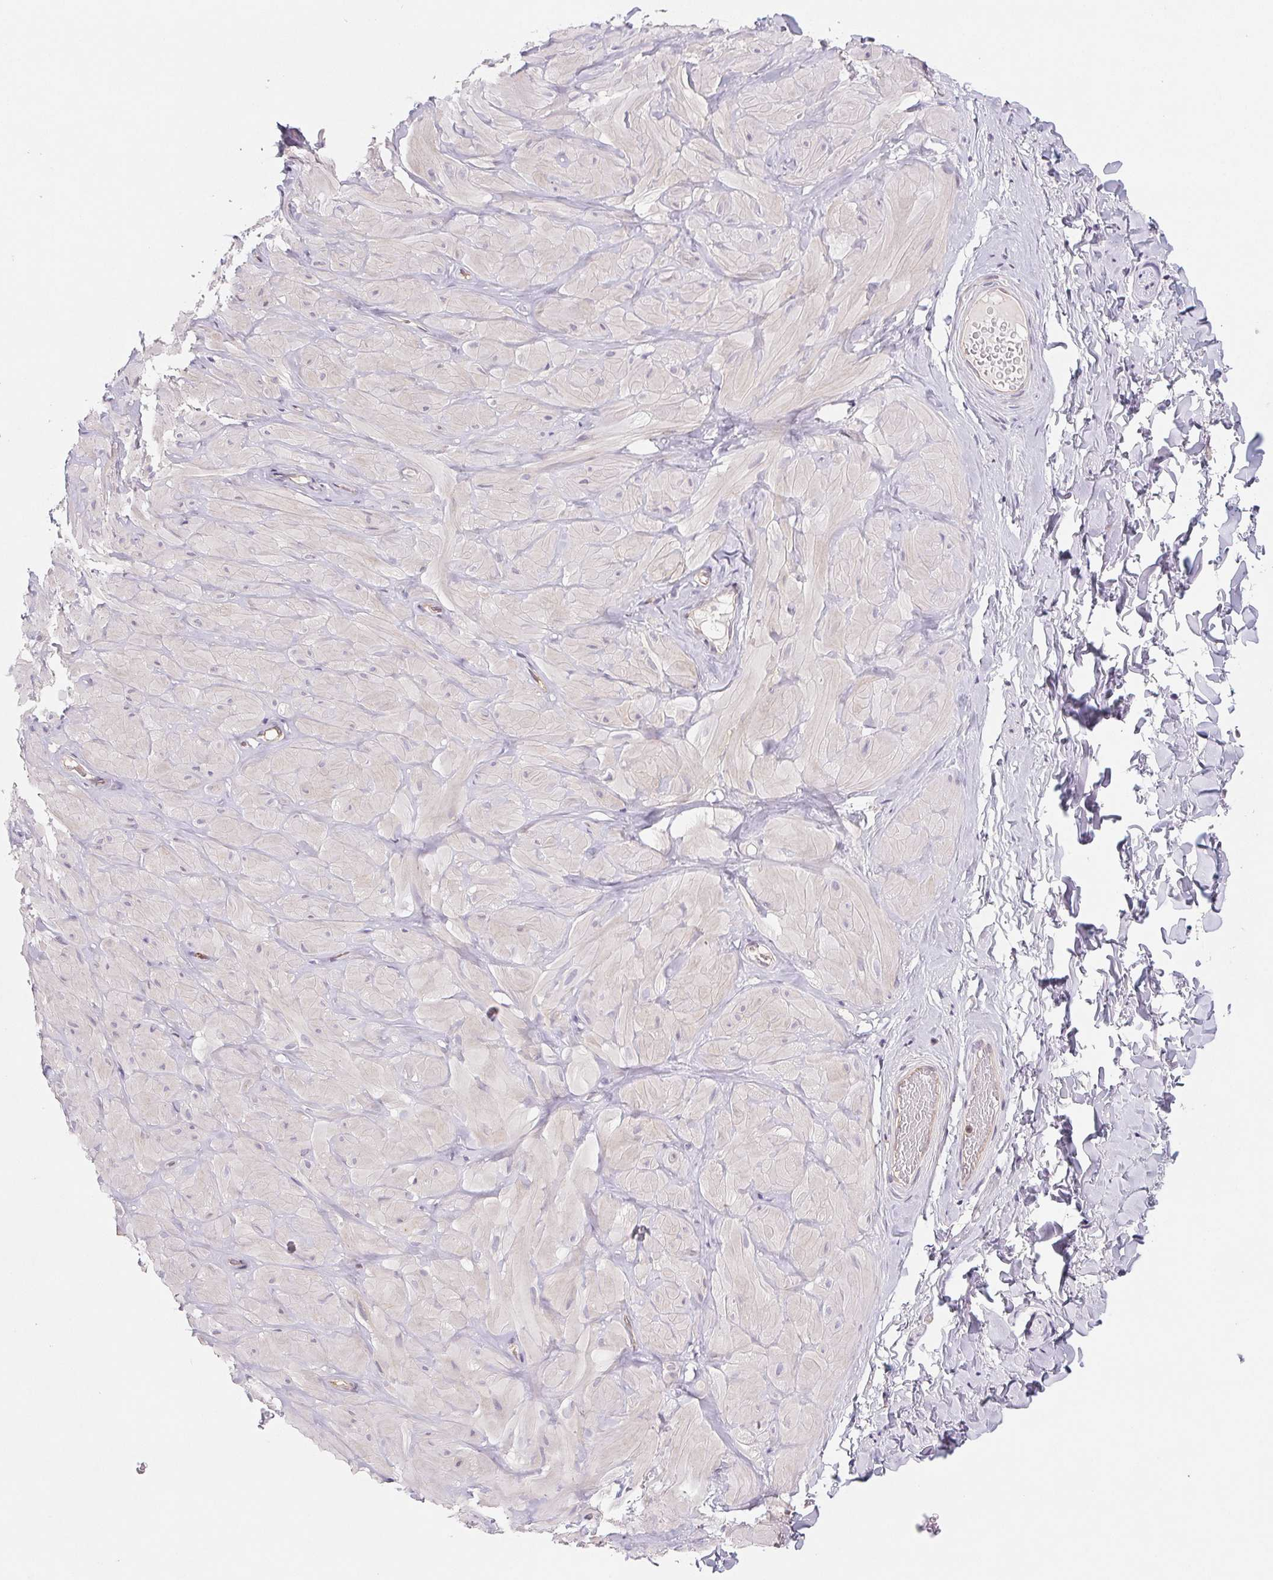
{"staining": {"intensity": "negative", "quantity": "none", "location": "none"}, "tissue": "soft tissue", "cell_type": "Fibroblasts", "image_type": "normal", "snomed": [{"axis": "morphology", "description": "Normal tissue, NOS"}, {"axis": "topography", "description": "Soft tissue"}, {"axis": "topography", "description": "Adipose tissue"}, {"axis": "topography", "description": "Vascular tissue"}, {"axis": "topography", "description": "Peripheral nerve tissue"}], "caption": "IHC histopathology image of unremarkable soft tissue: soft tissue stained with DAB demonstrates no significant protein positivity in fibroblasts.", "gene": "GBP1", "patient": {"sex": "male", "age": 29}}